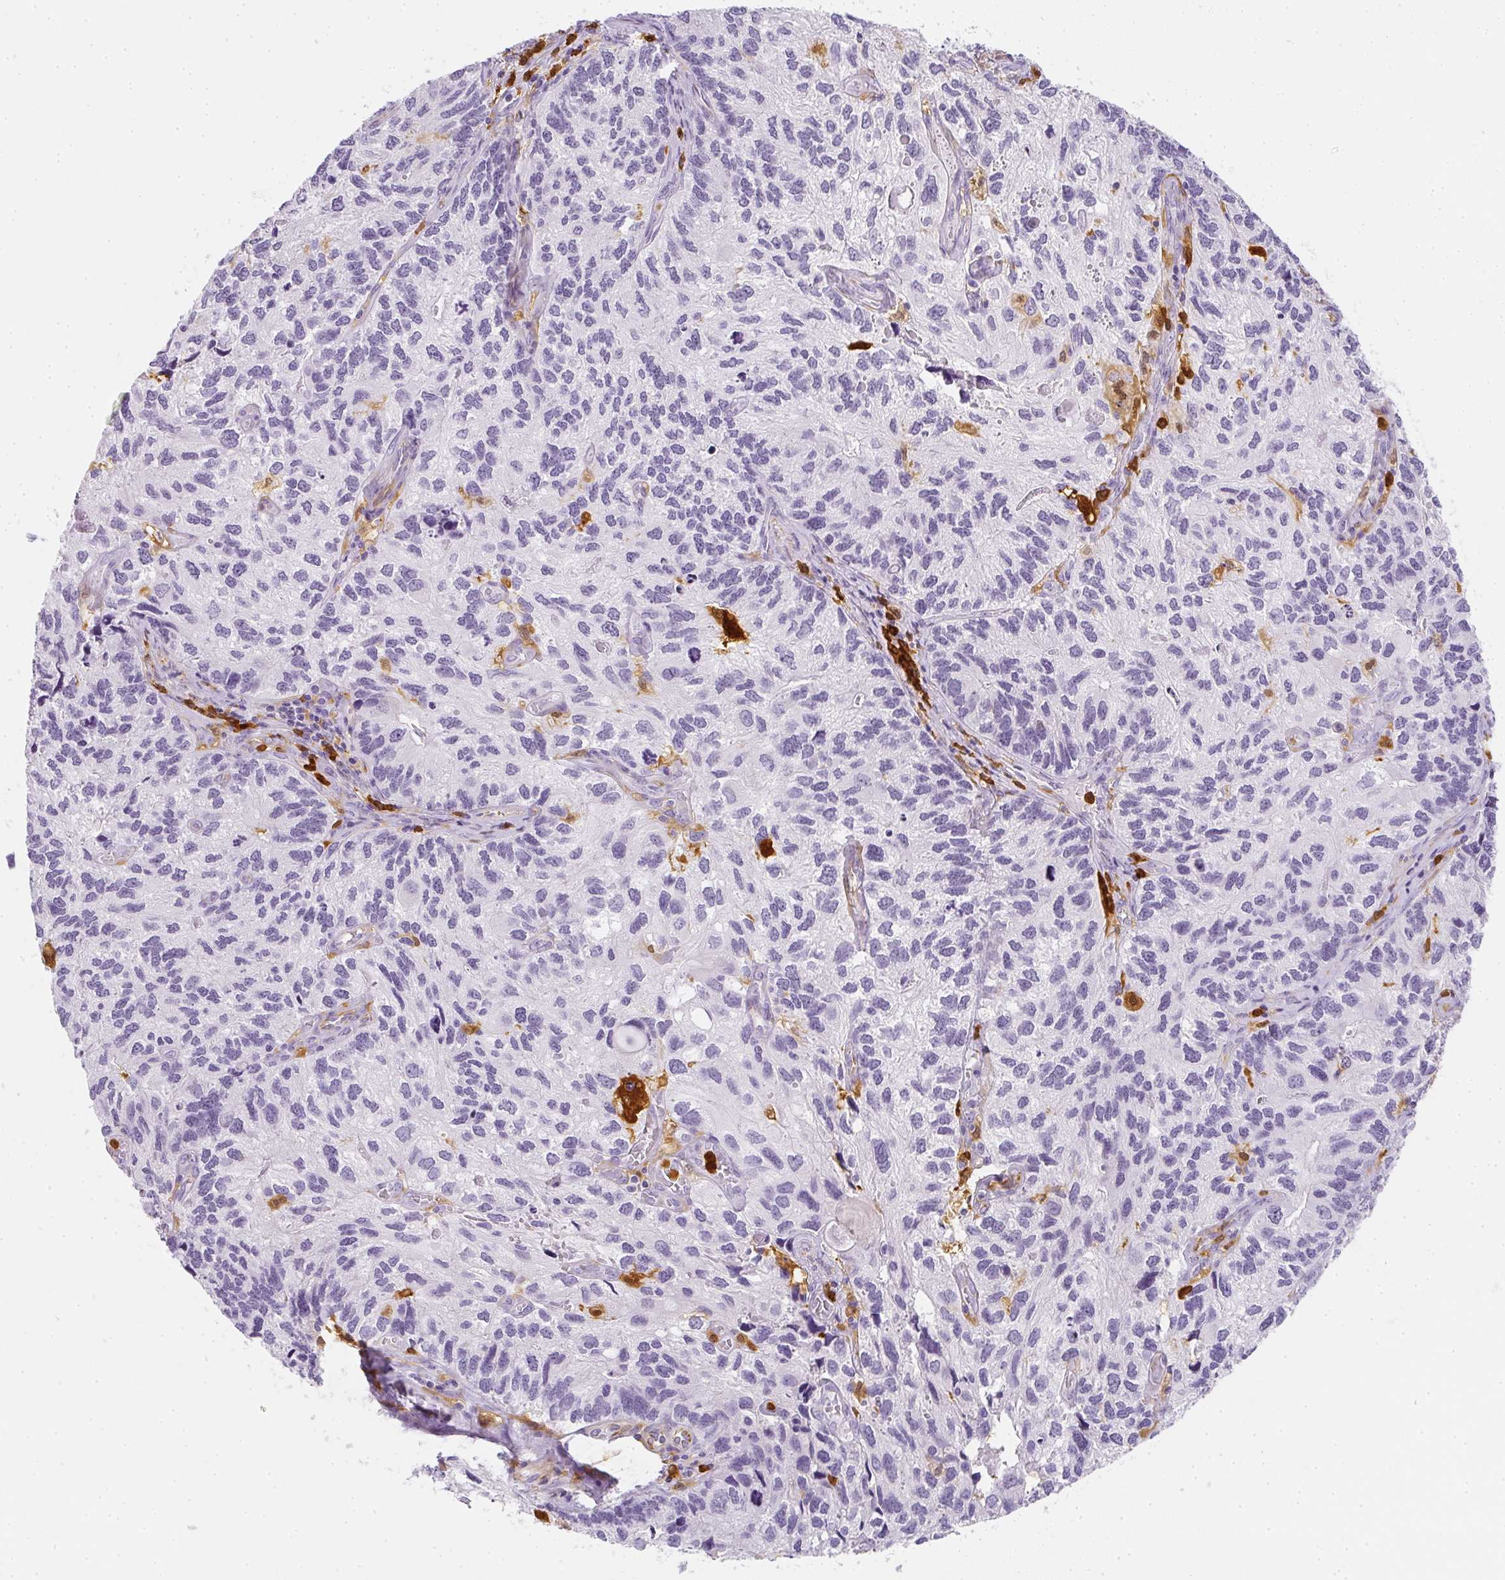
{"staining": {"intensity": "negative", "quantity": "none", "location": "none"}, "tissue": "endometrial cancer", "cell_type": "Tumor cells", "image_type": "cancer", "snomed": [{"axis": "morphology", "description": "Carcinoma, NOS"}, {"axis": "topography", "description": "Uterus"}], "caption": "This is an IHC photomicrograph of human endometrial carcinoma. There is no positivity in tumor cells.", "gene": "HK3", "patient": {"sex": "female", "age": 76}}